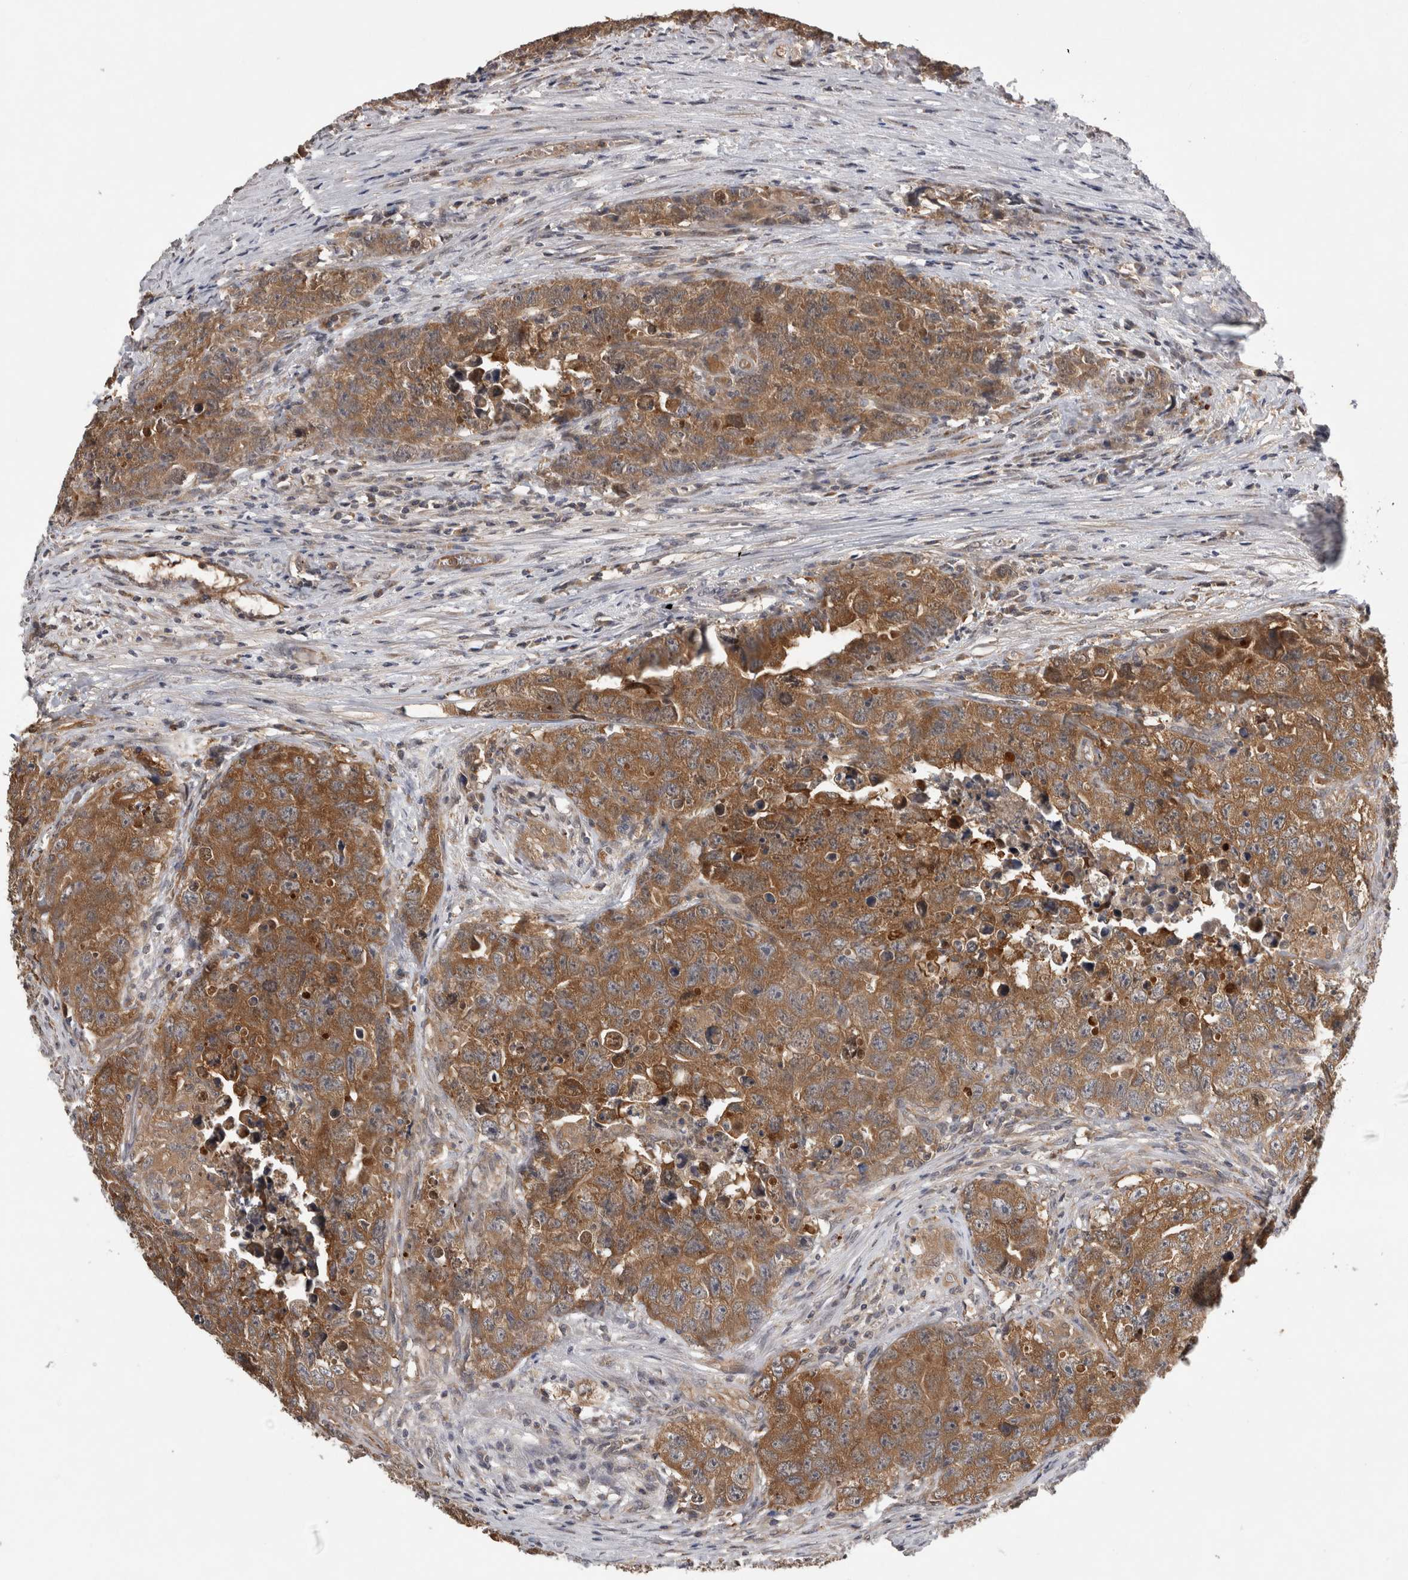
{"staining": {"intensity": "moderate", "quantity": ">75%", "location": "cytoplasmic/membranous"}, "tissue": "testis cancer", "cell_type": "Tumor cells", "image_type": "cancer", "snomed": [{"axis": "morphology", "description": "Seminoma, NOS"}, {"axis": "morphology", "description": "Carcinoma, Embryonal, NOS"}, {"axis": "topography", "description": "Testis"}], "caption": "Tumor cells reveal moderate cytoplasmic/membranous staining in about >75% of cells in testis embryonal carcinoma.", "gene": "TRMT61B", "patient": {"sex": "male", "age": 43}}